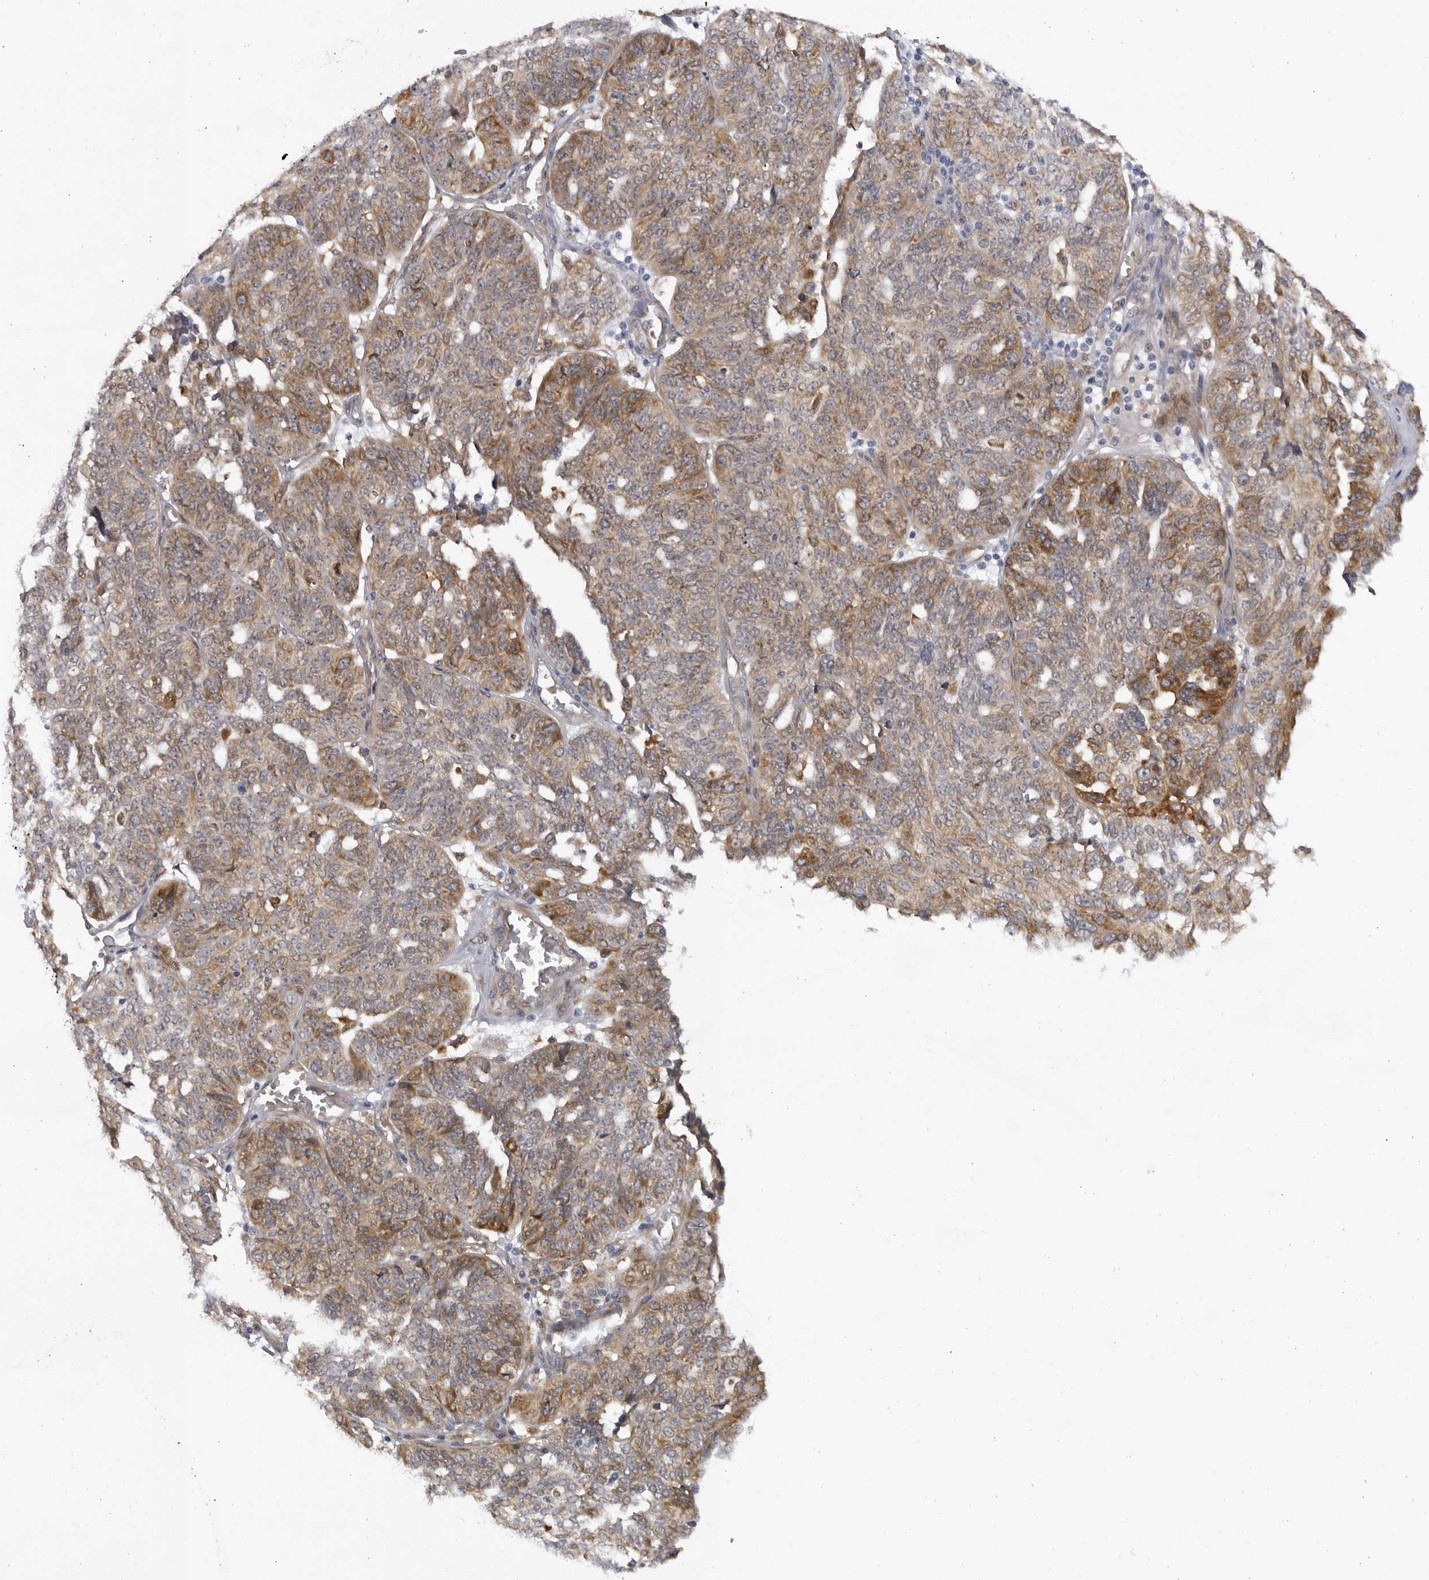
{"staining": {"intensity": "moderate", "quantity": "25%-75%", "location": "cytoplasmic/membranous"}, "tissue": "ovarian cancer", "cell_type": "Tumor cells", "image_type": "cancer", "snomed": [{"axis": "morphology", "description": "Cystadenocarcinoma, serous, NOS"}, {"axis": "topography", "description": "Ovary"}], "caption": "About 25%-75% of tumor cells in human ovarian cancer (serous cystadenocarcinoma) show moderate cytoplasmic/membranous protein staining as visualized by brown immunohistochemical staining.", "gene": "BMP2K", "patient": {"sex": "female", "age": 59}}